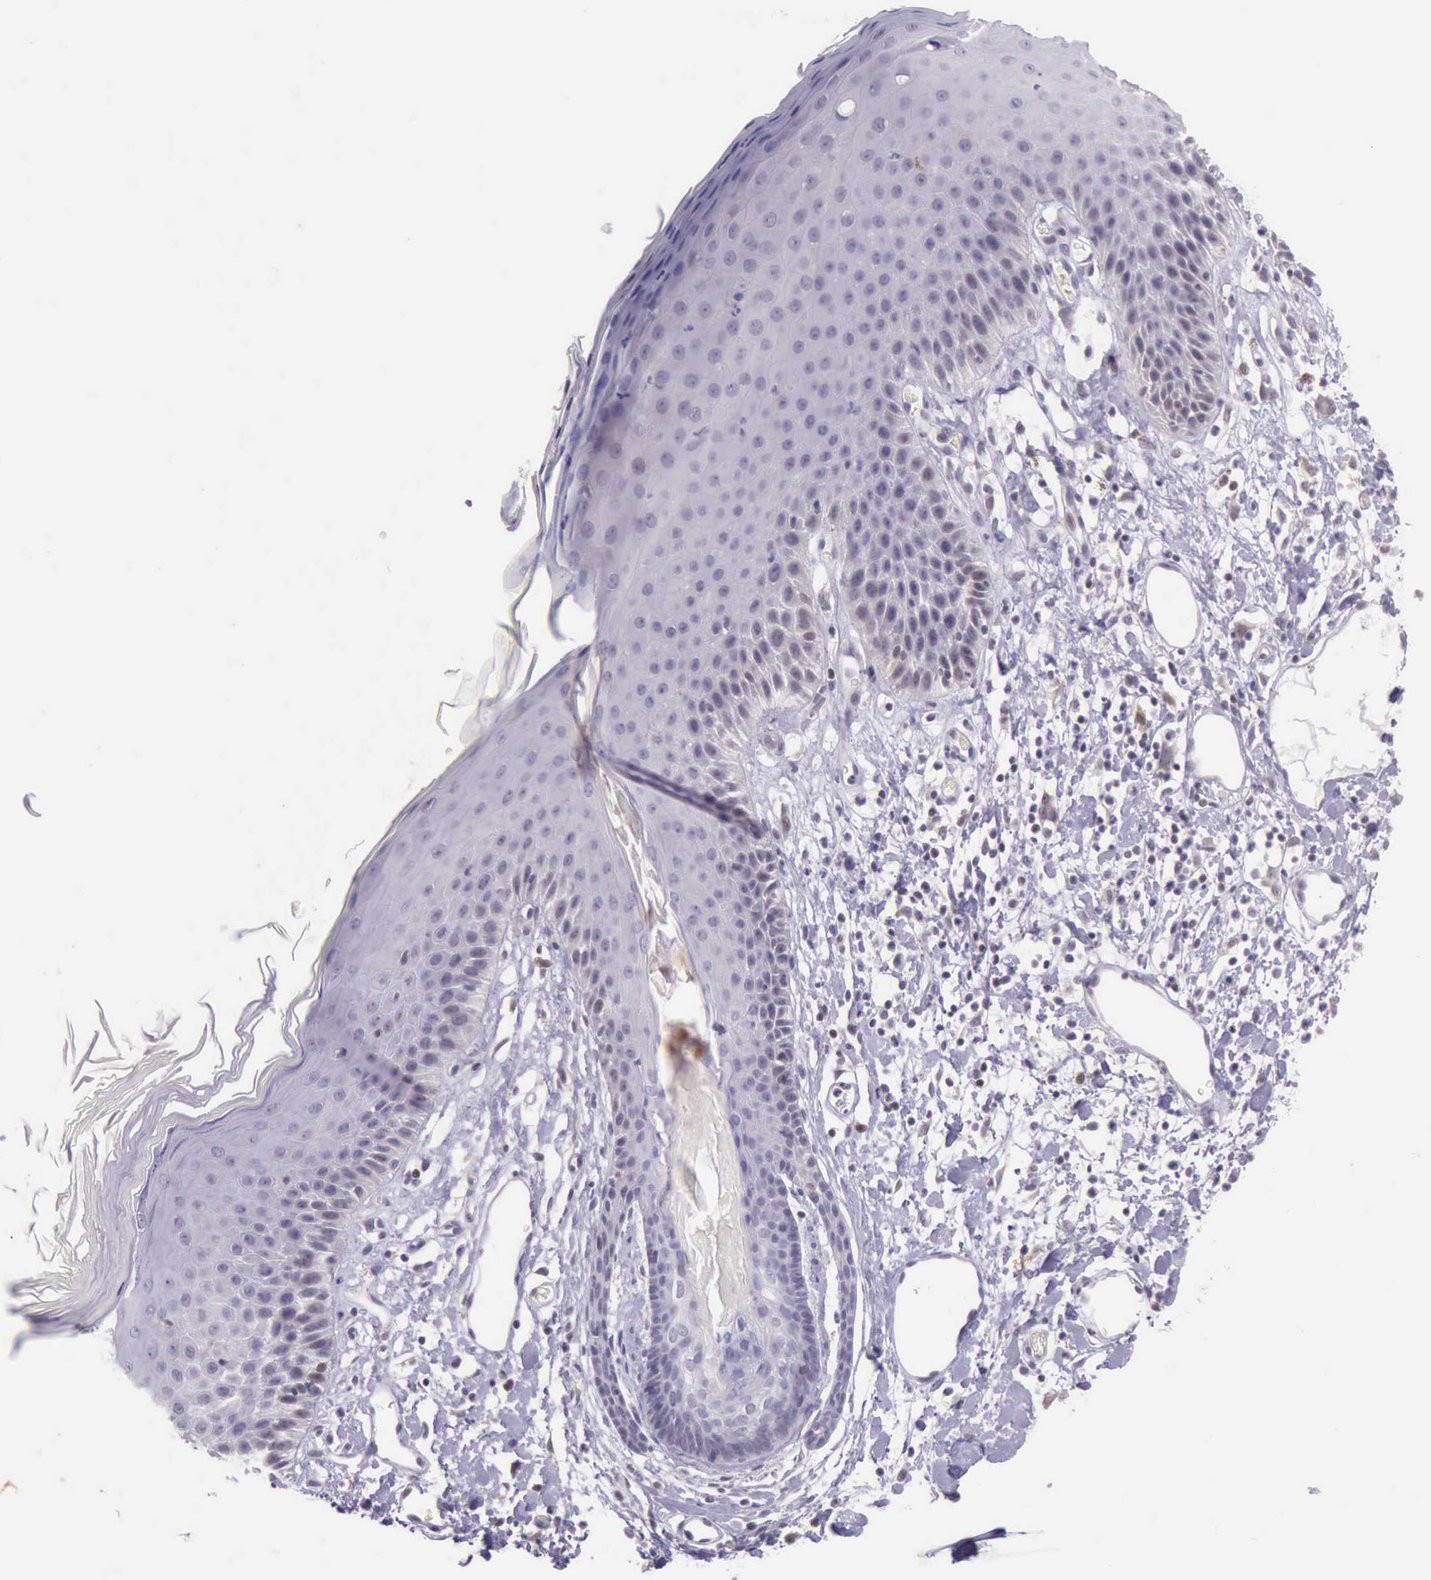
{"staining": {"intensity": "negative", "quantity": "none", "location": "none"}, "tissue": "skin", "cell_type": "Epidermal cells", "image_type": "normal", "snomed": [{"axis": "morphology", "description": "Normal tissue, NOS"}, {"axis": "topography", "description": "Vulva"}, {"axis": "topography", "description": "Peripheral nerve tissue"}], "caption": "An immunohistochemistry photomicrograph of benign skin is shown. There is no staining in epidermal cells of skin. (DAB immunohistochemistry (IHC), high magnification).", "gene": "PARP1", "patient": {"sex": "female", "age": 68}}